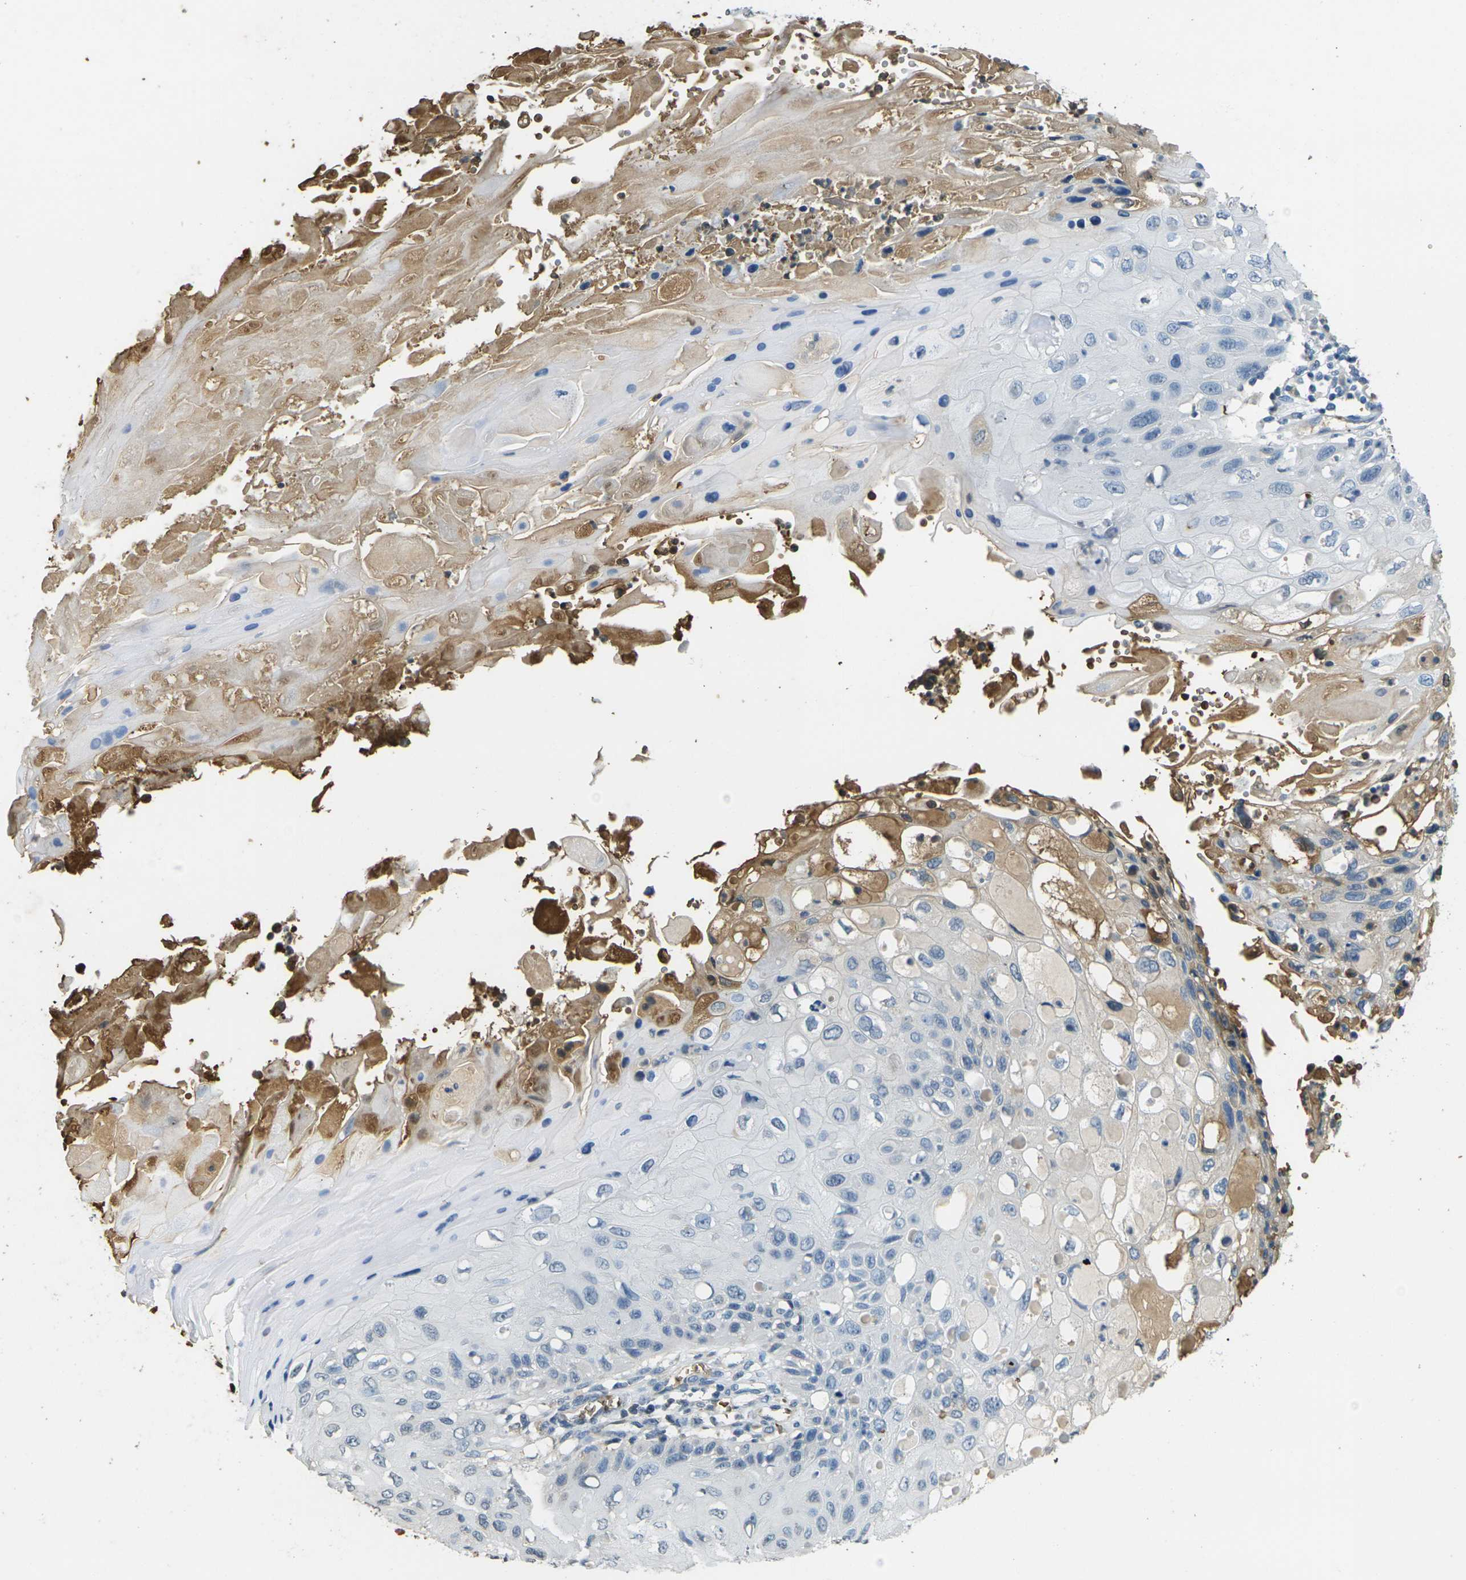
{"staining": {"intensity": "strong", "quantity": "<25%", "location": "cytoplasmic/membranous"}, "tissue": "cervical cancer", "cell_type": "Tumor cells", "image_type": "cancer", "snomed": [{"axis": "morphology", "description": "Squamous cell carcinoma, NOS"}, {"axis": "topography", "description": "Cervix"}], "caption": "Protein staining of squamous cell carcinoma (cervical) tissue exhibits strong cytoplasmic/membranous staining in about <25% of tumor cells.", "gene": "HBB", "patient": {"sex": "female", "age": 70}}